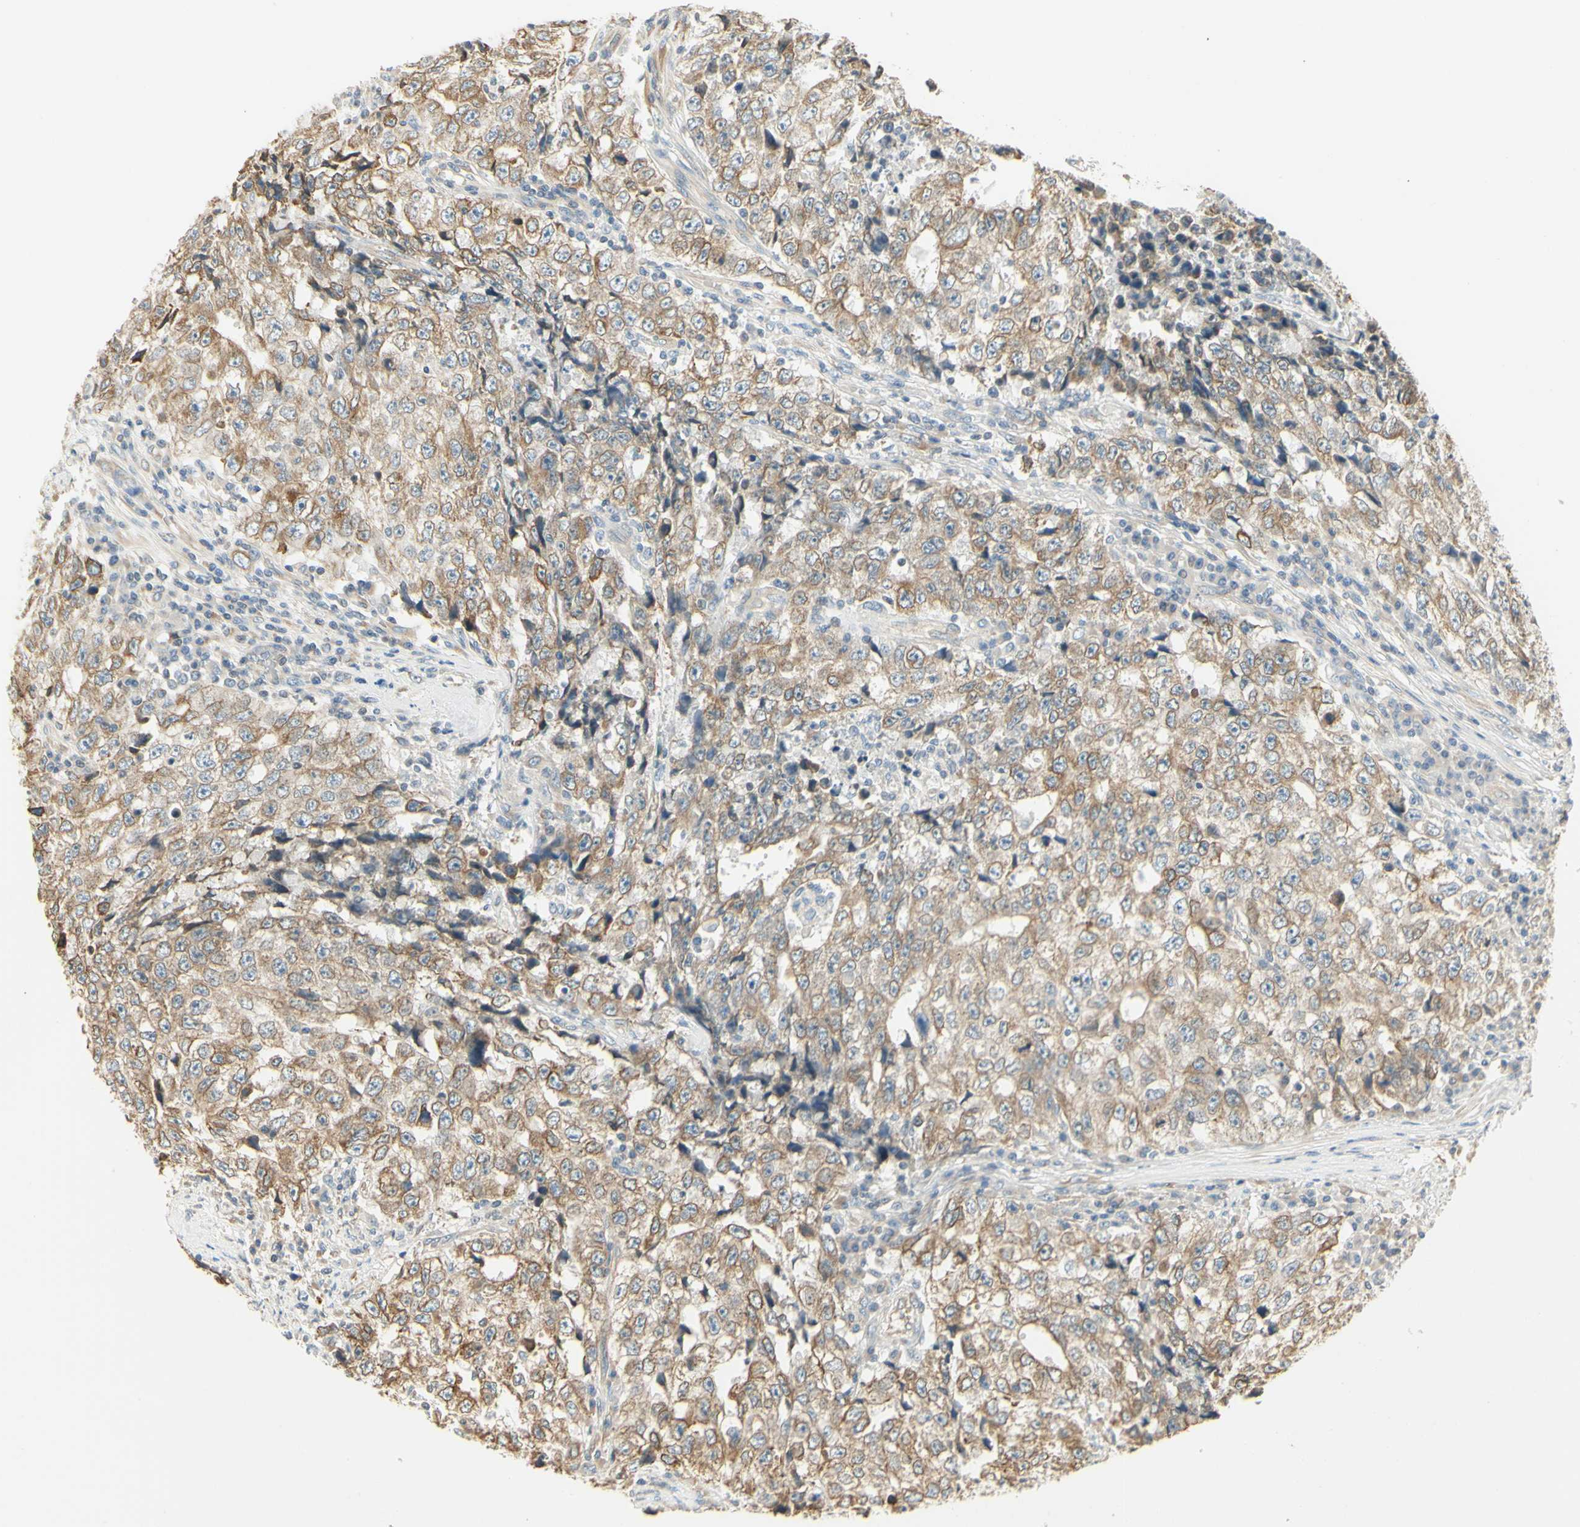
{"staining": {"intensity": "moderate", "quantity": ">75%", "location": "cytoplasmic/membranous"}, "tissue": "testis cancer", "cell_type": "Tumor cells", "image_type": "cancer", "snomed": [{"axis": "morphology", "description": "Necrosis, NOS"}, {"axis": "morphology", "description": "Carcinoma, Embryonal, NOS"}, {"axis": "topography", "description": "Testis"}], "caption": "Embryonal carcinoma (testis) was stained to show a protein in brown. There is medium levels of moderate cytoplasmic/membranous staining in approximately >75% of tumor cells.", "gene": "IGDCC4", "patient": {"sex": "male", "age": 19}}